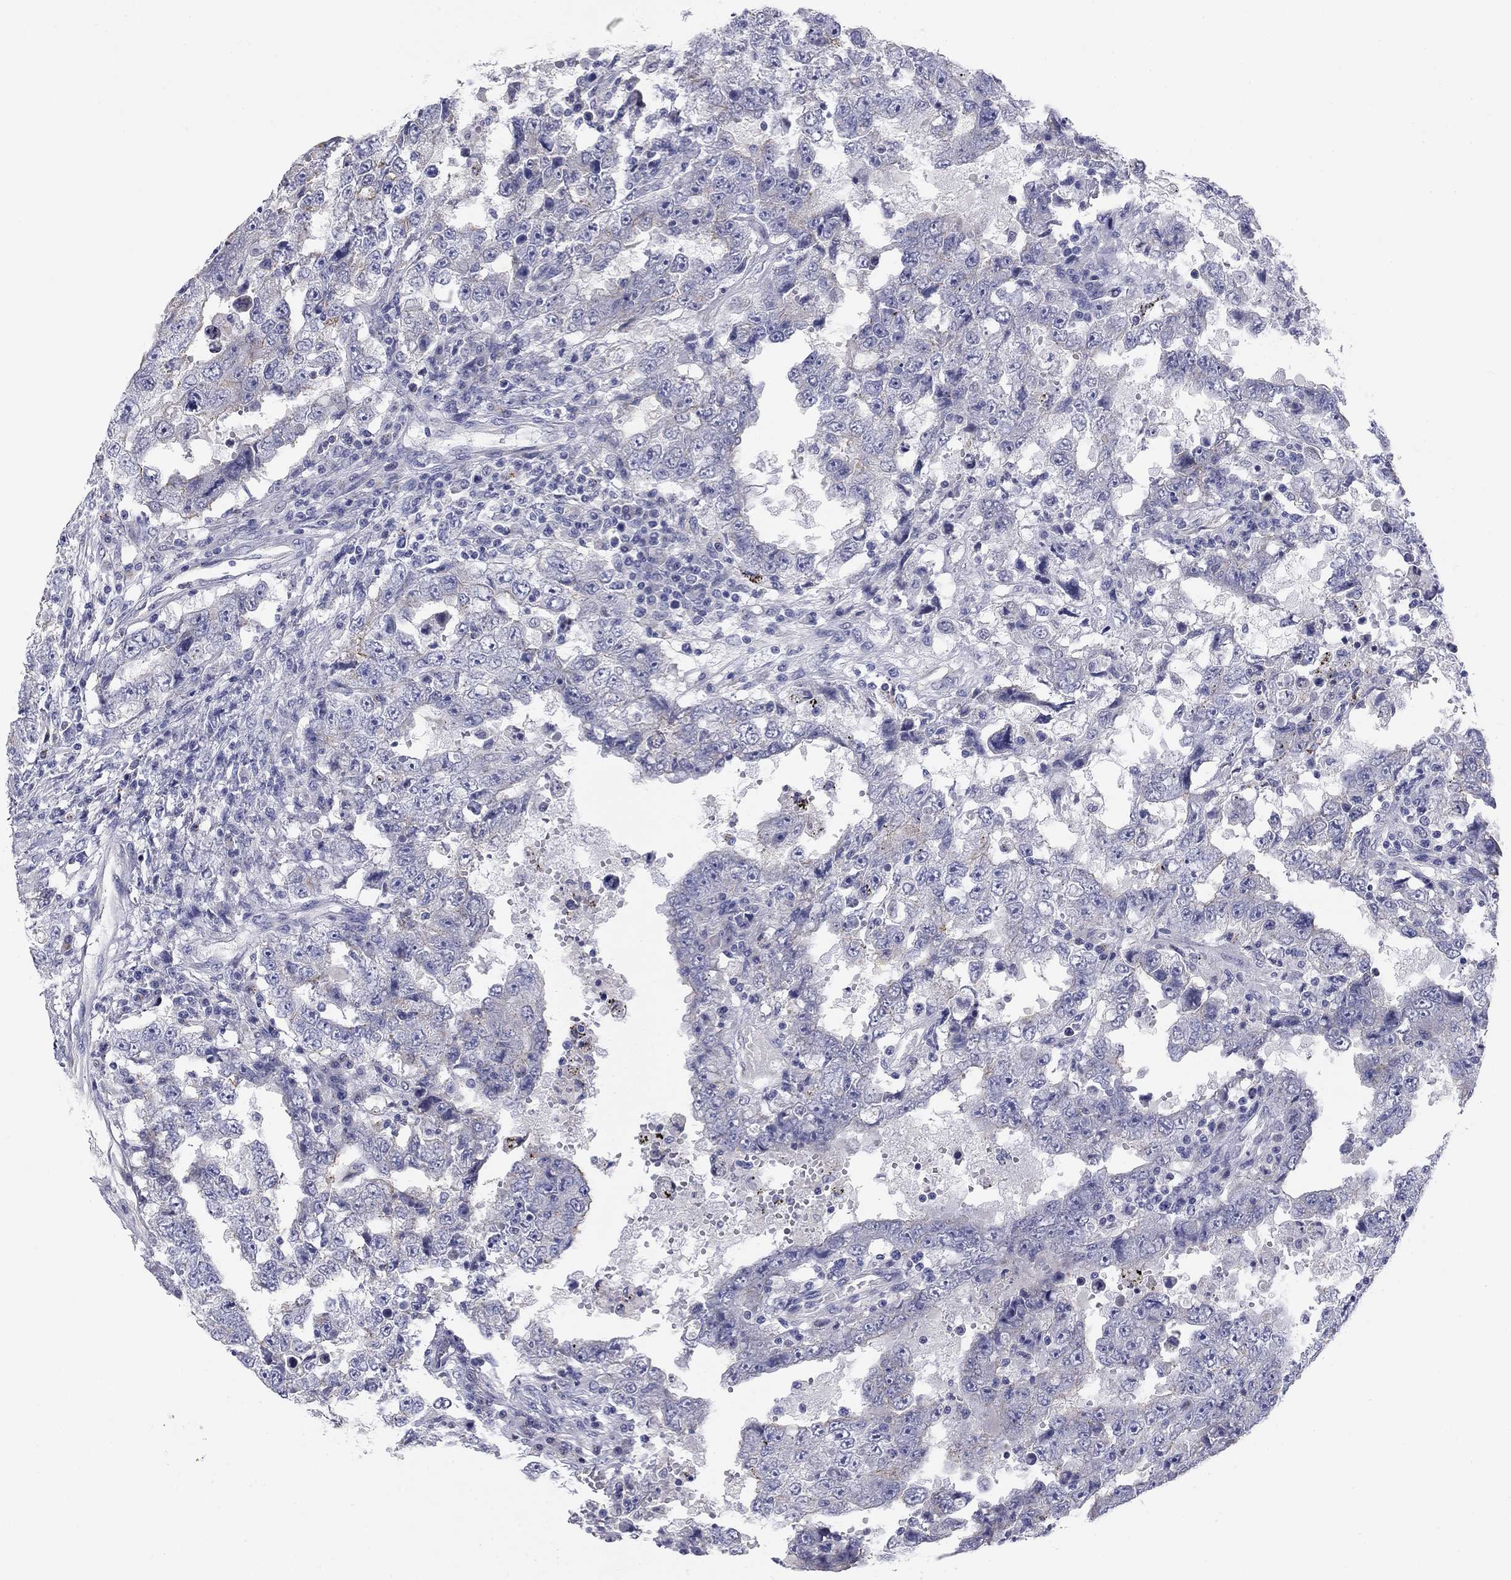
{"staining": {"intensity": "weak", "quantity": "<25%", "location": "cytoplasmic/membranous"}, "tissue": "testis cancer", "cell_type": "Tumor cells", "image_type": "cancer", "snomed": [{"axis": "morphology", "description": "Carcinoma, Embryonal, NOS"}, {"axis": "topography", "description": "Testis"}], "caption": "Tumor cells are negative for brown protein staining in embryonal carcinoma (testis). (Stains: DAB immunohistochemistry with hematoxylin counter stain, Microscopy: brightfield microscopy at high magnification).", "gene": "SEPTIN3", "patient": {"sex": "male", "age": 26}}